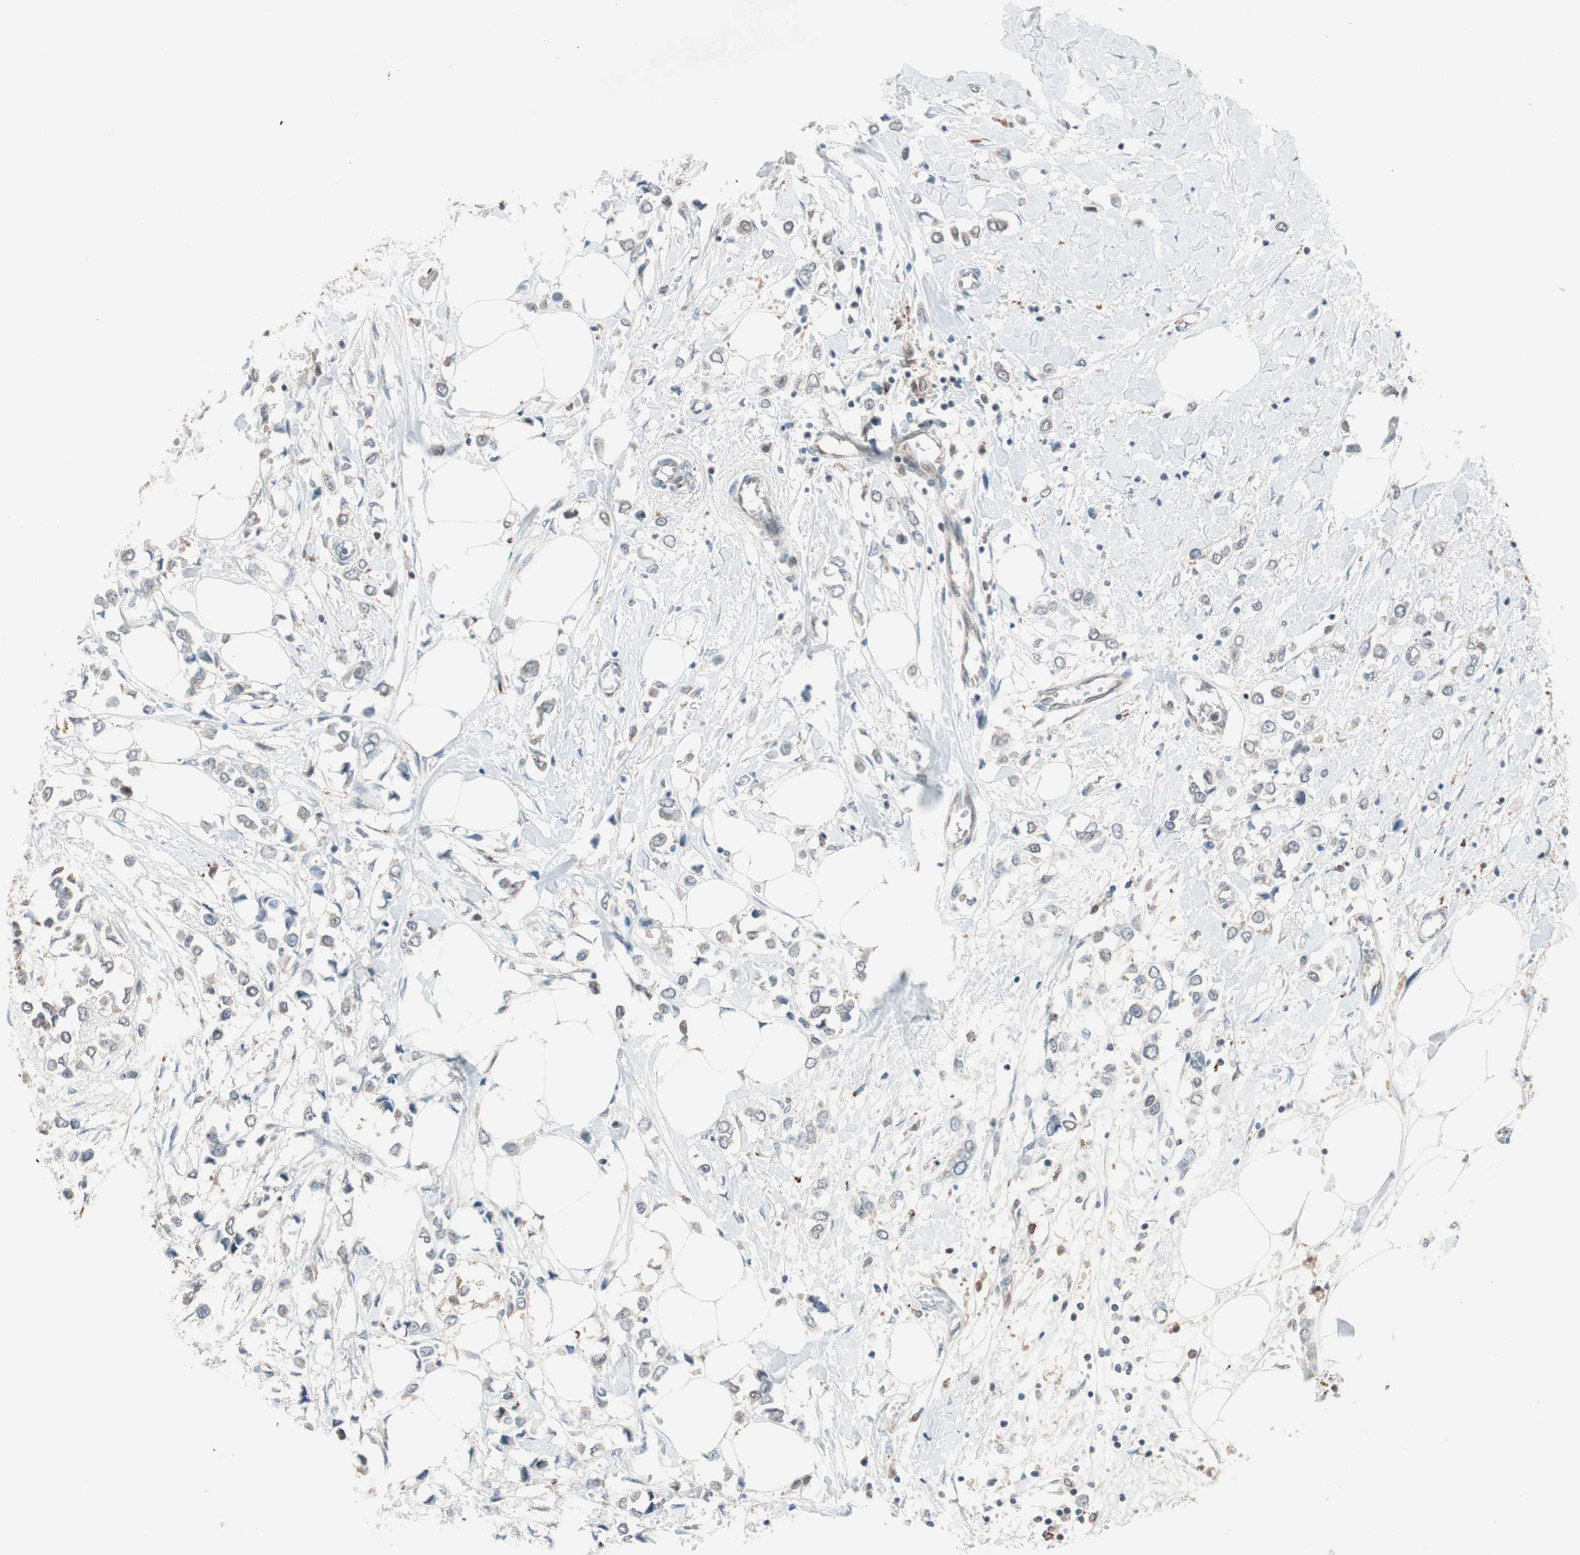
{"staining": {"intensity": "weak", "quantity": "<25%", "location": "cytoplasmic/membranous"}, "tissue": "breast cancer", "cell_type": "Tumor cells", "image_type": "cancer", "snomed": [{"axis": "morphology", "description": "Lobular carcinoma"}, {"axis": "topography", "description": "Breast"}], "caption": "Tumor cells show no significant expression in breast cancer (lobular carcinoma). Nuclei are stained in blue.", "gene": "PIK3R3", "patient": {"sex": "female", "age": 51}}